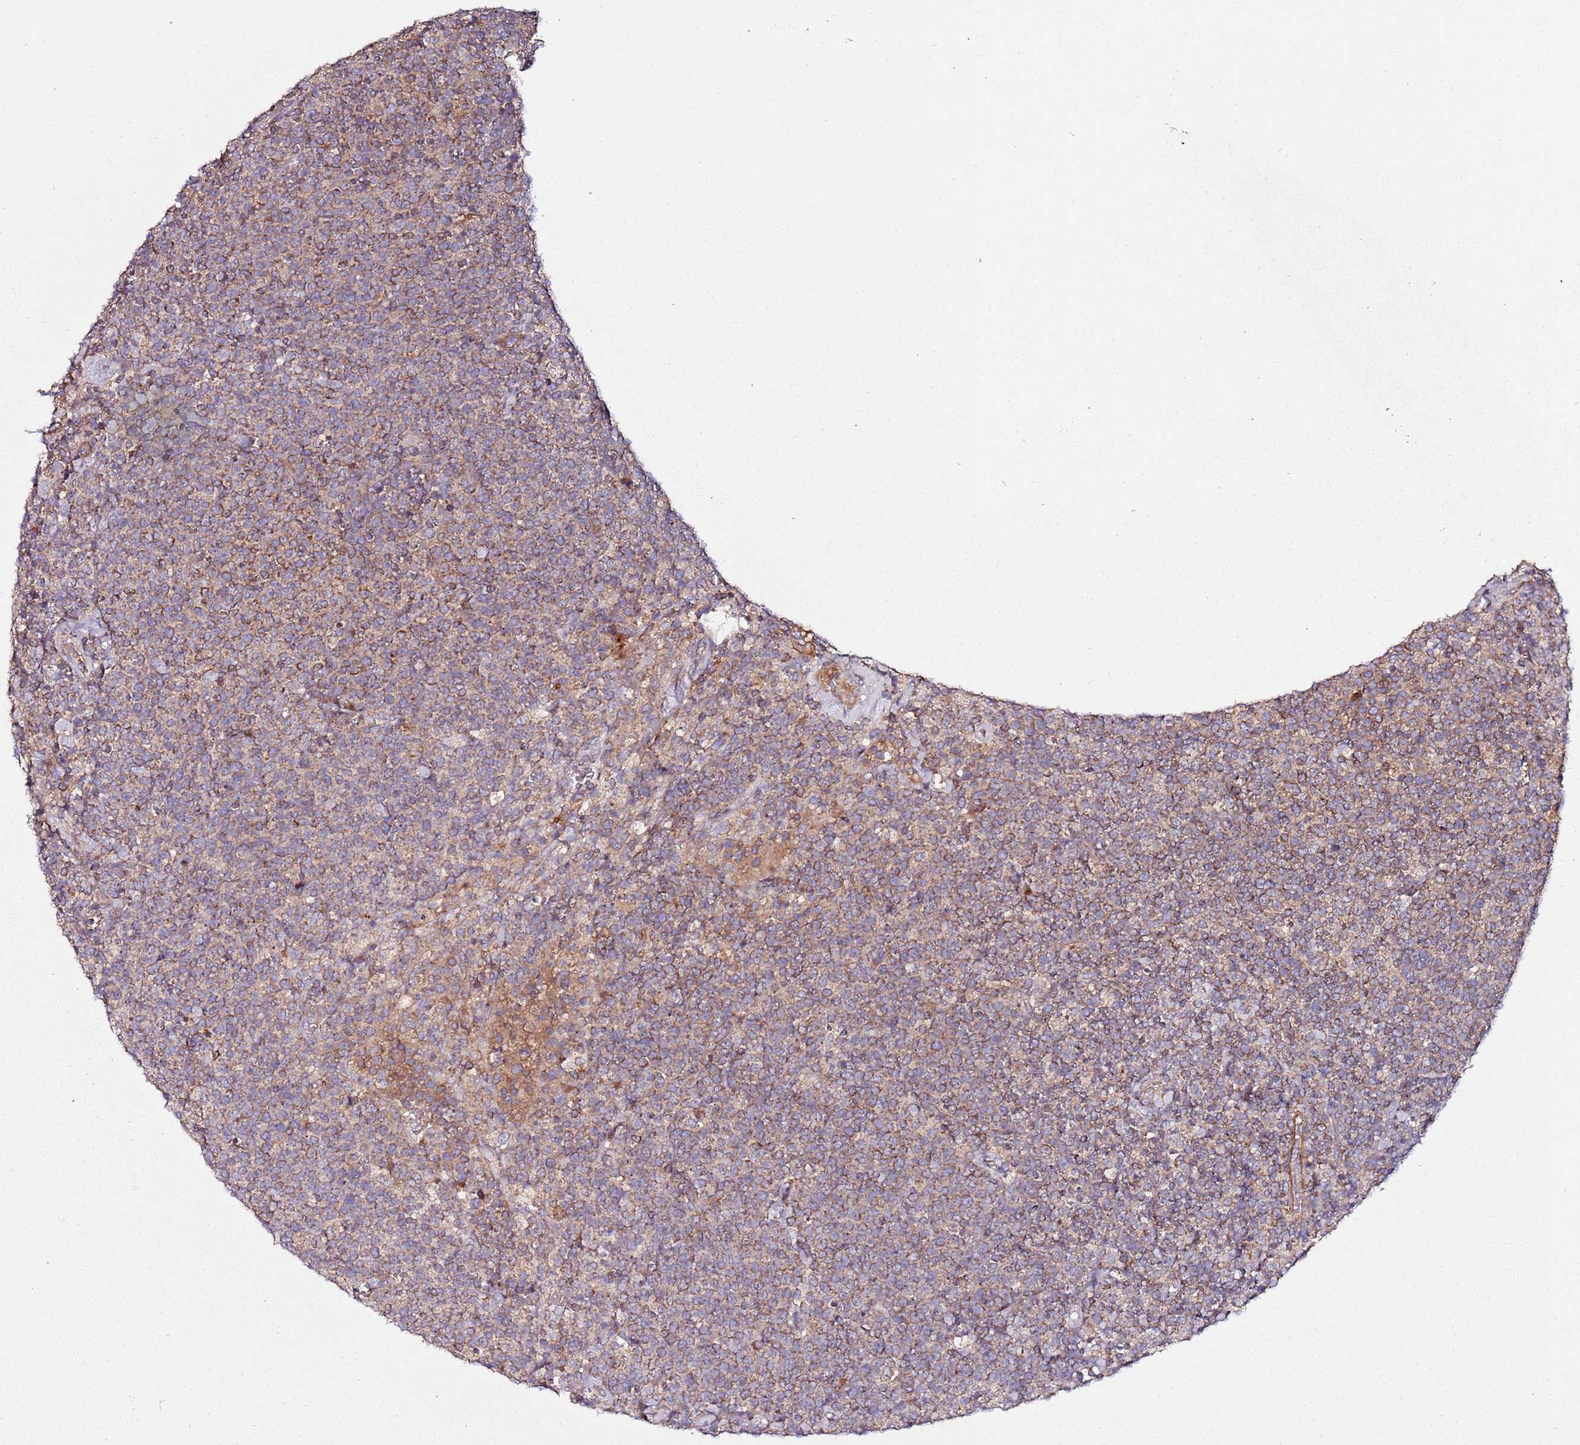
{"staining": {"intensity": "weak", "quantity": ">75%", "location": "cytoplasmic/membranous"}, "tissue": "lymphoma", "cell_type": "Tumor cells", "image_type": "cancer", "snomed": [{"axis": "morphology", "description": "Malignant lymphoma, non-Hodgkin's type, High grade"}, {"axis": "topography", "description": "Lymph node"}], "caption": "An image showing weak cytoplasmic/membranous positivity in approximately >75% of tumor cells in malignant lymphoma, non-Hodgkin's type (high-grade), as visualized by brown immunohistochemical staining.", "gene": "KRTAP21-3", "patient": {"sex": "male", "age": 61}}